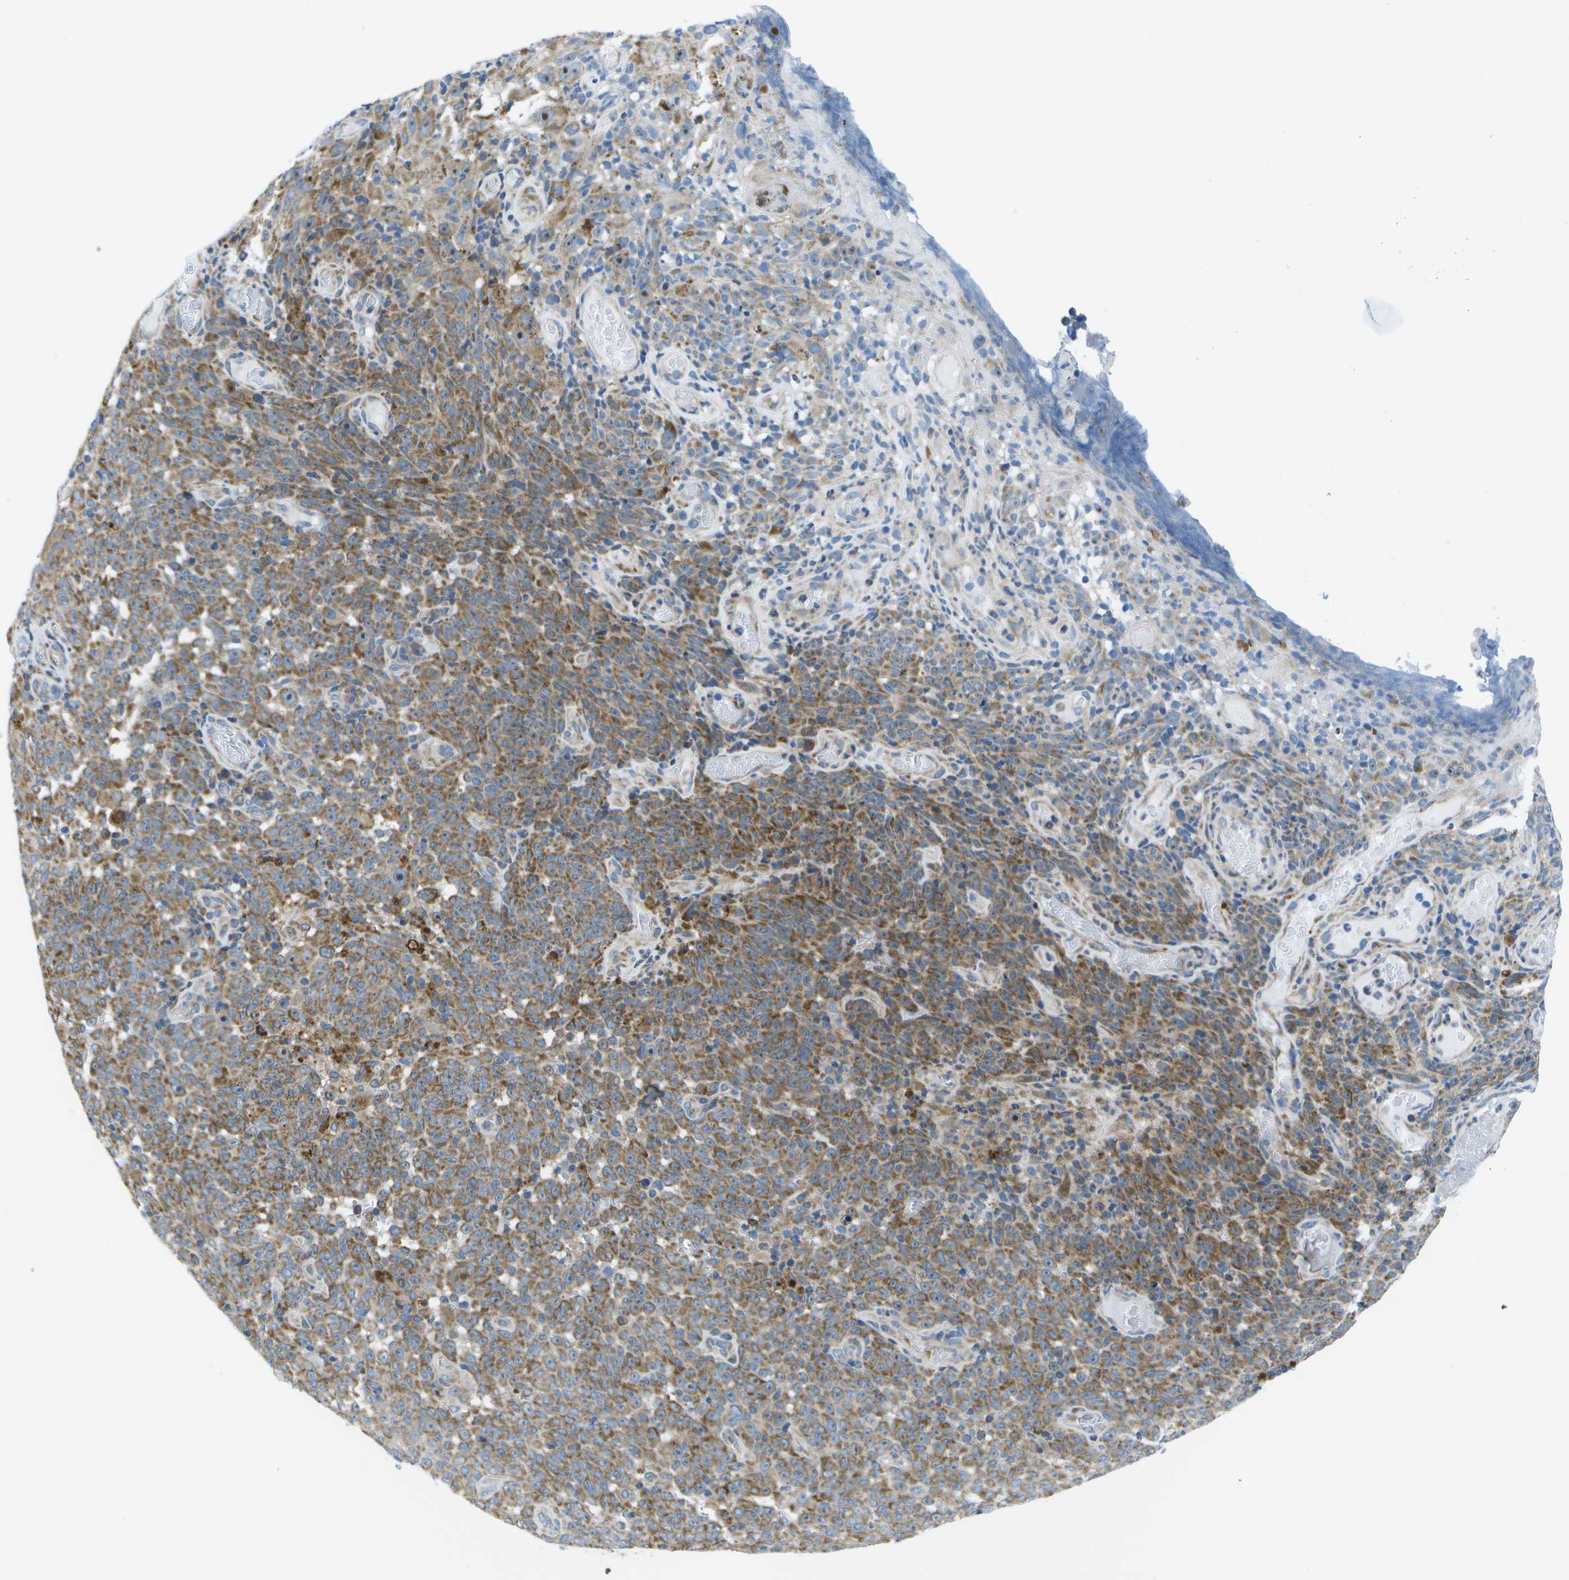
{"staining": {"intensity": "moderate", "quantity": ">75%", "location": "cytoplasmic/membranous"}, "tissue": "melanoma", "cell_type": "Tumor cells", "image_type": "cancer", "snomed": [{"axis": "morphology", "description": "Malignant melanoma, NOS"}, {"axis": "topography", "description": "Skin"}], "caption": "The immunohistochemical stain shows moderate cytoplasmic/membranous positivity in tumor cells of malignant melanoma tissue. Immunohistochemistry (ihc) stains the protein of interest in brown and the nuclei are stained blue.", "gene": "GDF5", "patient": {"sex": "female", "age": 82}}